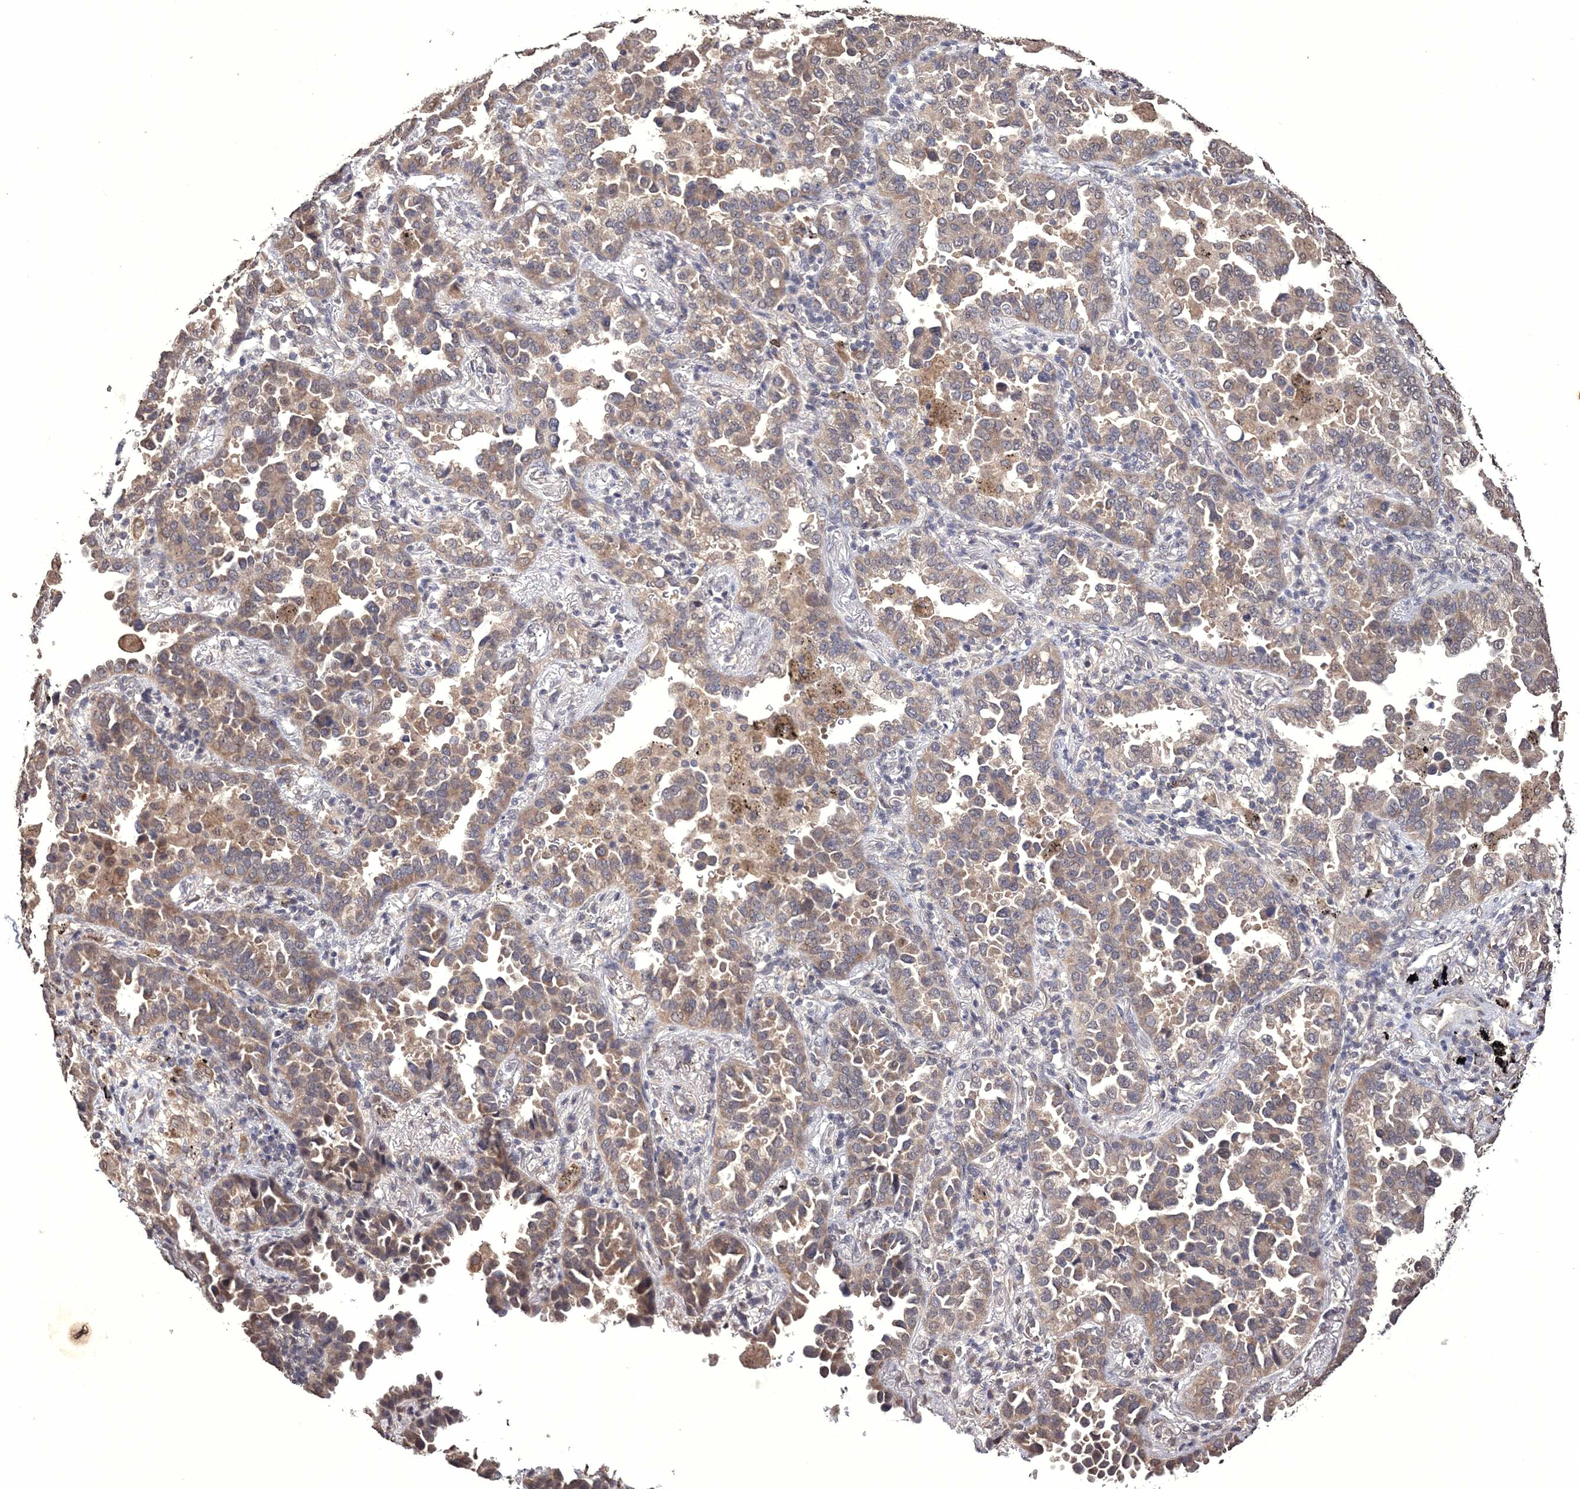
{"staining": {"intensity": "weak", "quantity": ">75%", "location": "cytoplasmic/membranous"}, "tissue": "lung cancer", "cell_type": "Tumor cells", "image_type": "cancer", "snomed": [{"axis": "morphology", "description": "Normal tissue, NOS"}, {"axis": "morphology", "description": "Adenocarcinoma, NOS"}, {"axis": "topography", "description": "Lung"}], "caption": "Protein analysis of lung cancer (adenocarcinoma) tissue displays weak cytoplasmic/membranous staining in approximately >75% of tumor cells.", "gene": "GPN1", "patient": {"sex": "male", "age": 59}}